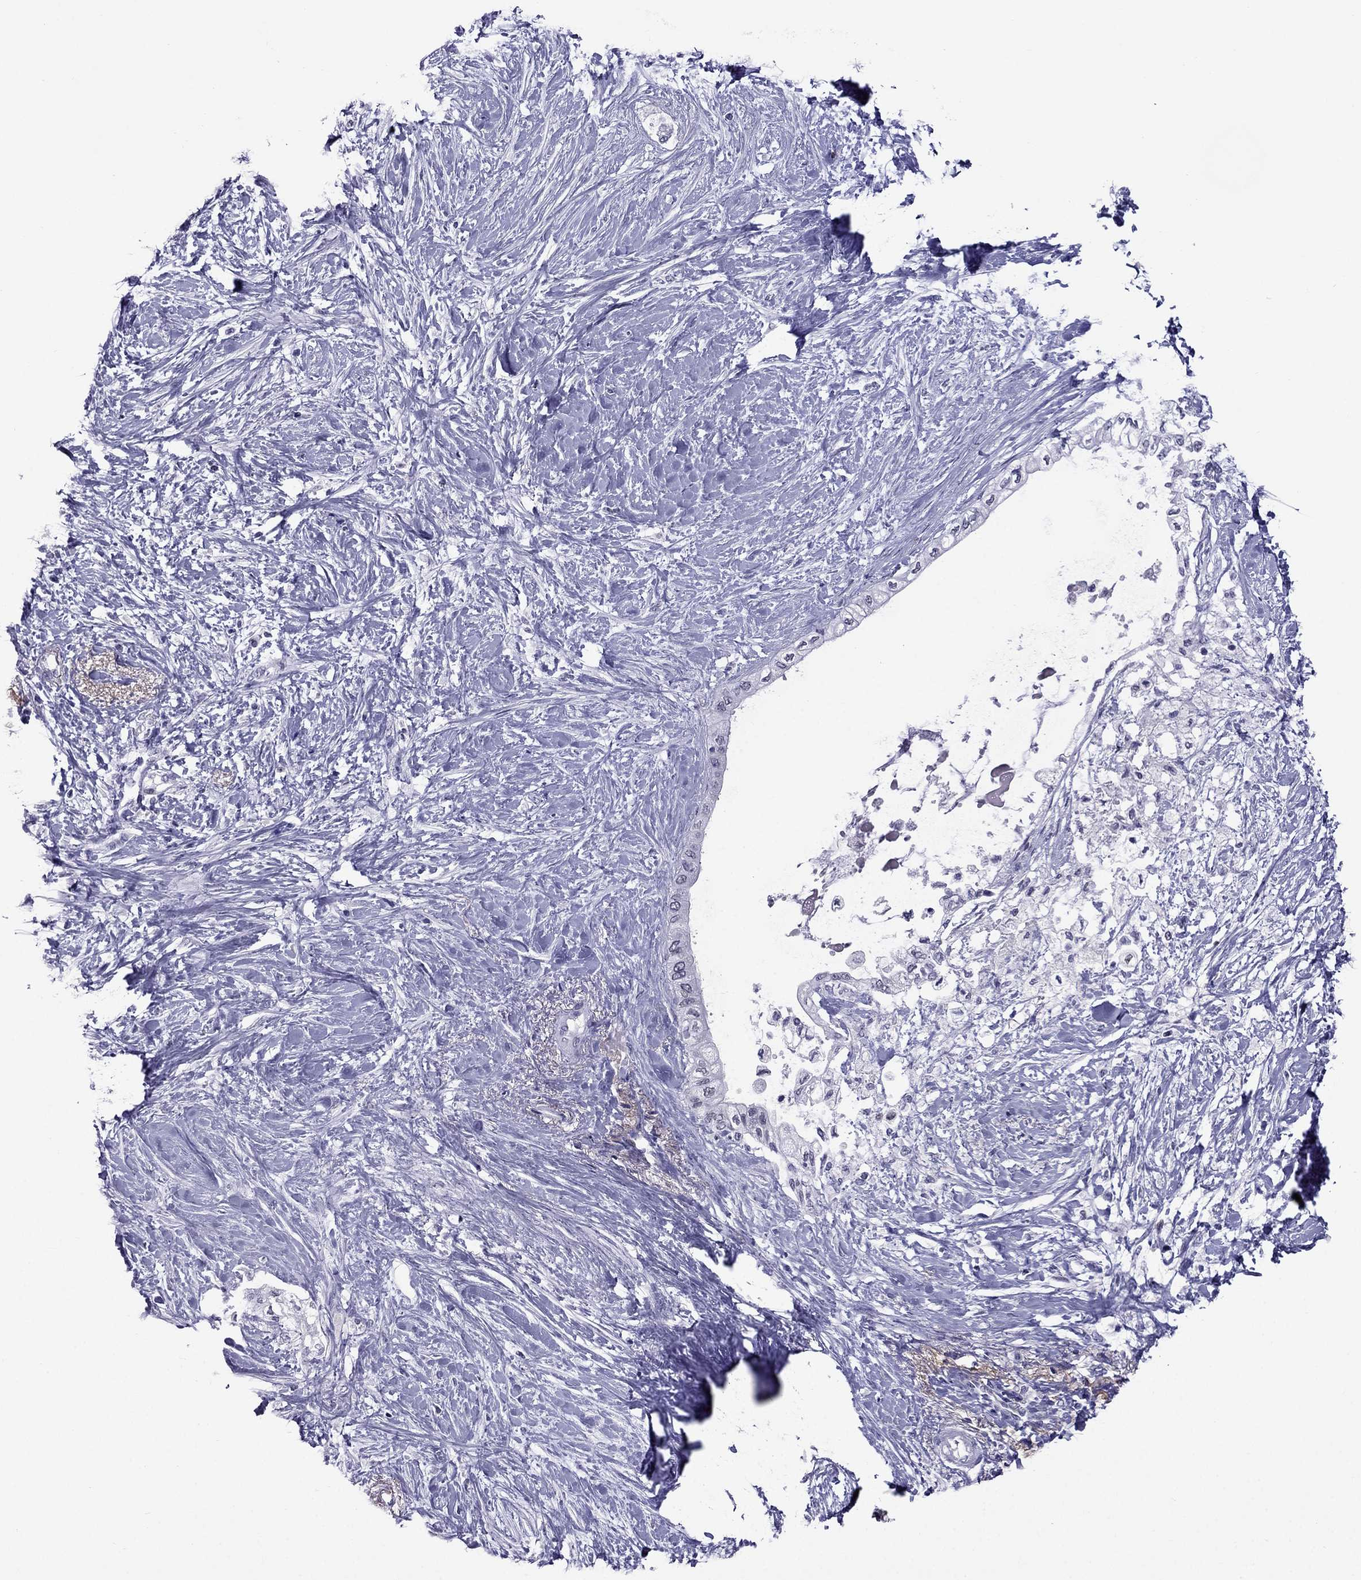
{"staining": {"intensity": "negative", "quantity": "none", "location": "none"}, "tissue": "pancreatic cancer", "cell_type": "Tumor cells", "image_type": "cancer", "snomed": [{"axis": "morphology", "description": "Normal tissue, NOS"}, {"axis": "morphology", "description": "Adenocarcinoma, NOS"}, {"axis": "topography", "description": "Pancreas"}, {"axis": "topography", "description": "Duodenum"}], "caption": "This is an immunohistochemistry (IHC) image of human pancreatic cancer. There is no staining in tumor cells.", "gene": "MYLK3", "patient": {"sex": "female", "age": 60}}